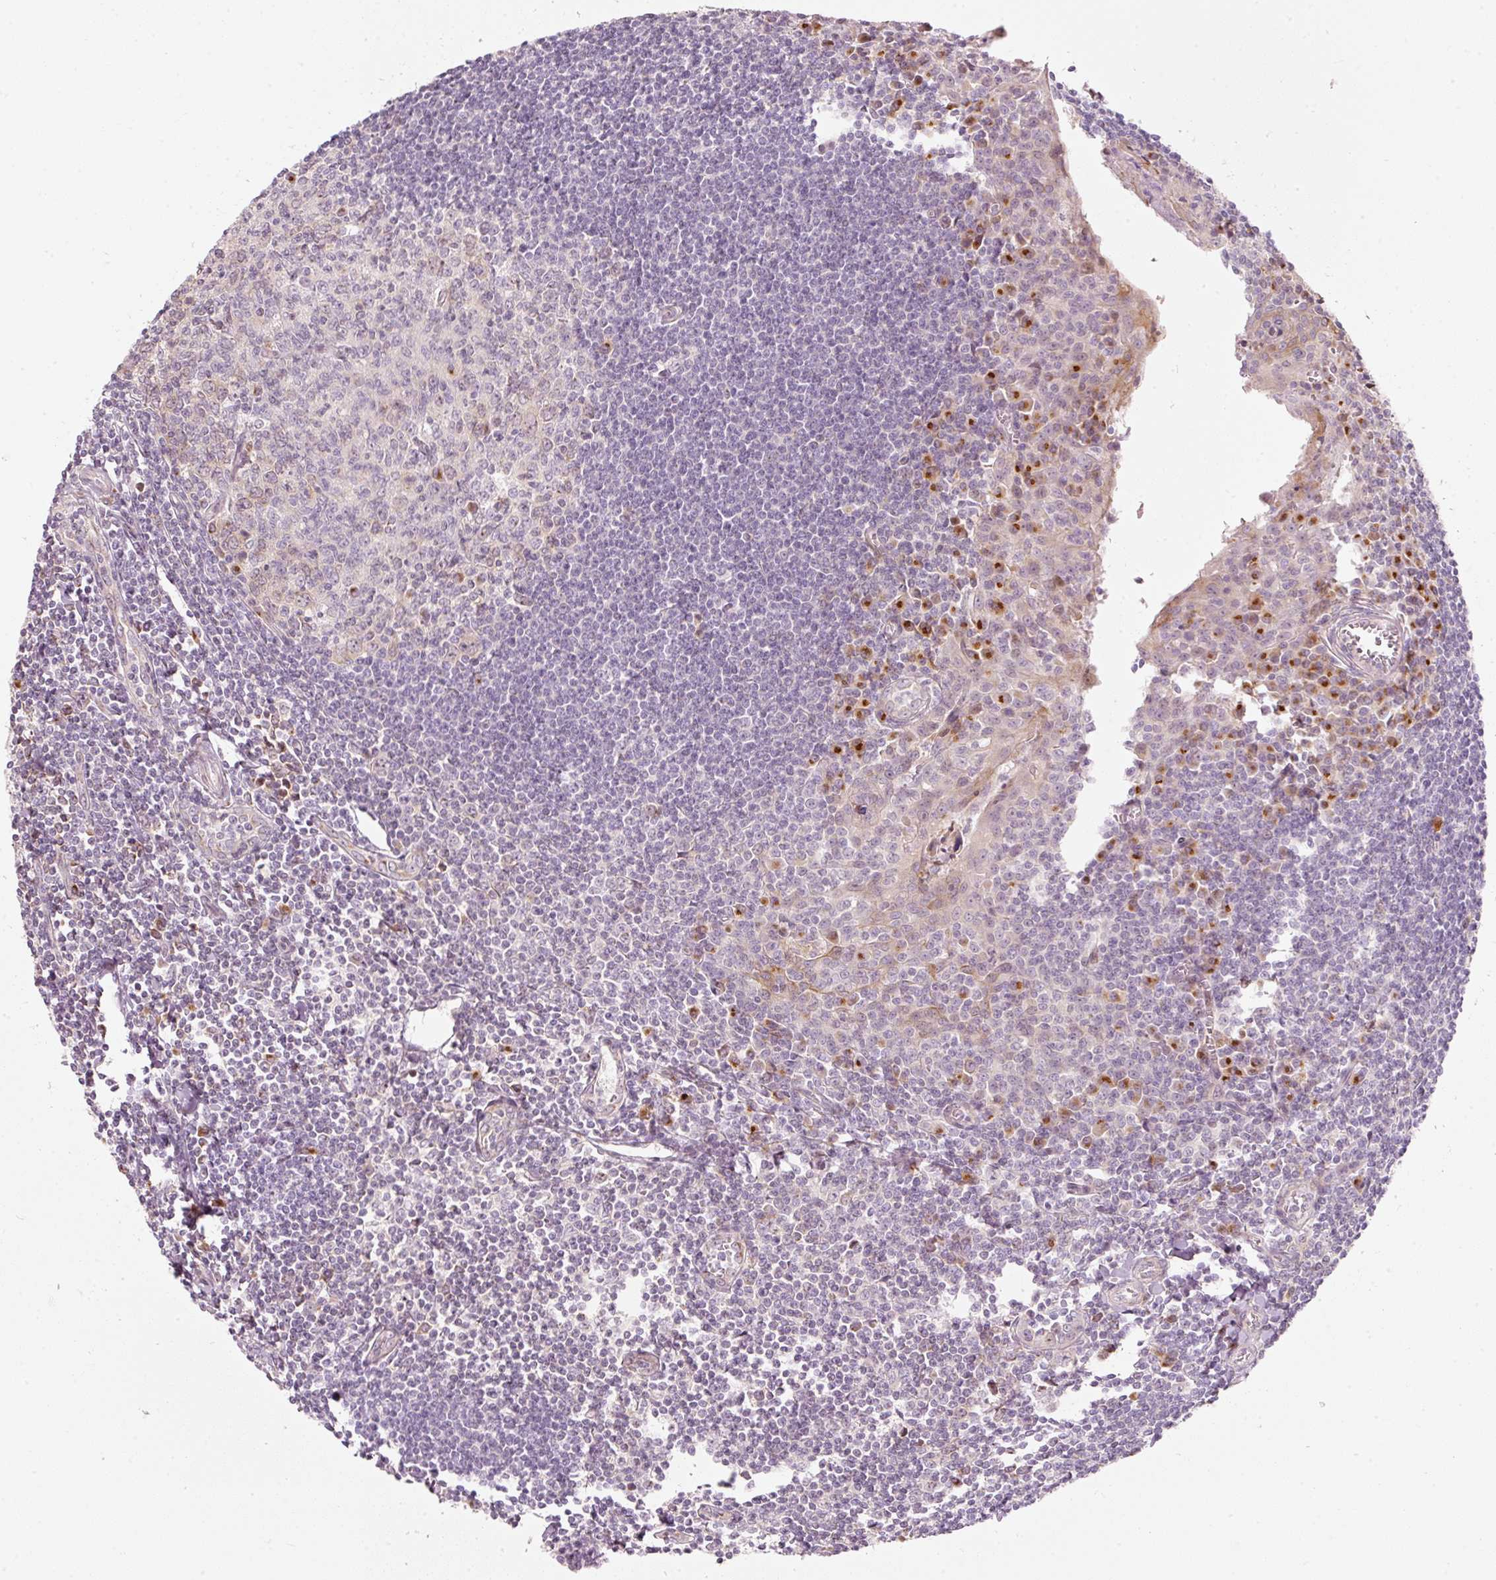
{"staining": {"intensity": "strong", "quantity": "<25%", "location": "cytoplasmic/membranous"}, "tissue": "tonsil", "cell_type": "Germinal center cells", "image_type": "normal", "snomed": [{"axis": "morphology", "description": "Normal tissue, NOS"}, {"axis": "topography", "description": "Tonsil"}], "caption": "Protein positivity by immunohistochemistry demonstrates strong cytoplasmic/membranous expression in approximately <25% of germinal center cells in unremarkable tonsil. Immunohistochemistry stains the protein in brown and the nuclei are stained blue.", "gene": "SLC20A1", "patient": {"sex": "male", "age": 27}}